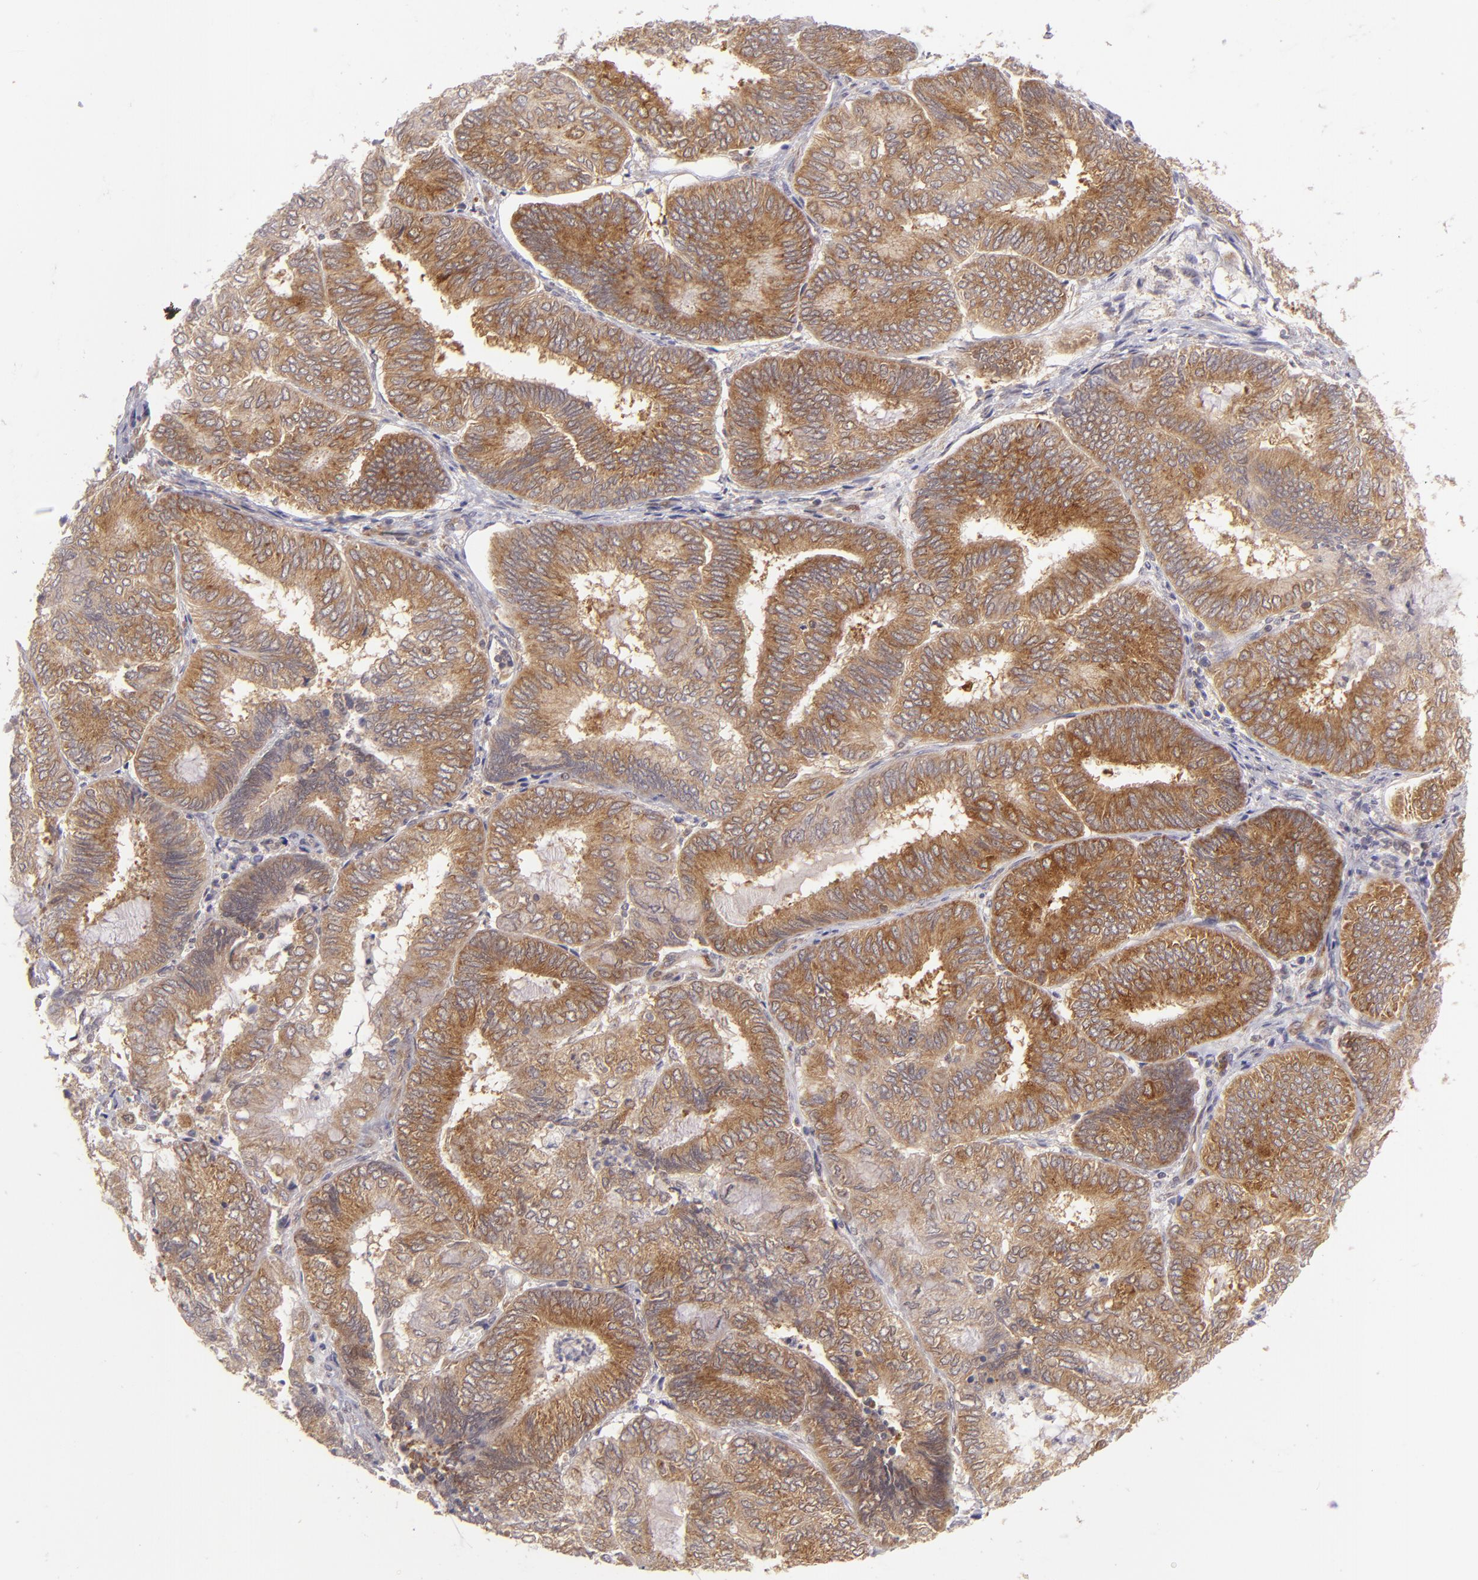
{"staining": {"intensity": "strong", "quantity": ">75%", "location": "cytoplasmic/membranous"}, "tissue": "endometrial cancer", "cell_type": "Tumor cells", "image_type": "cancer", "snomed": [{"axis": "morphology", "description": "Adenocarcinoma, NOS"}, {"axis": "topography", "description": "Endometrium"}], "caption": "About >75% of tumor cells in adenocarcinoma (endometrial) reveal strong cytoplasmic/membranous protein staining as visualized by brown immunohistochemical staining.", "gene": "PTPN13", "patient": {"sex": "female", "age": 59}}